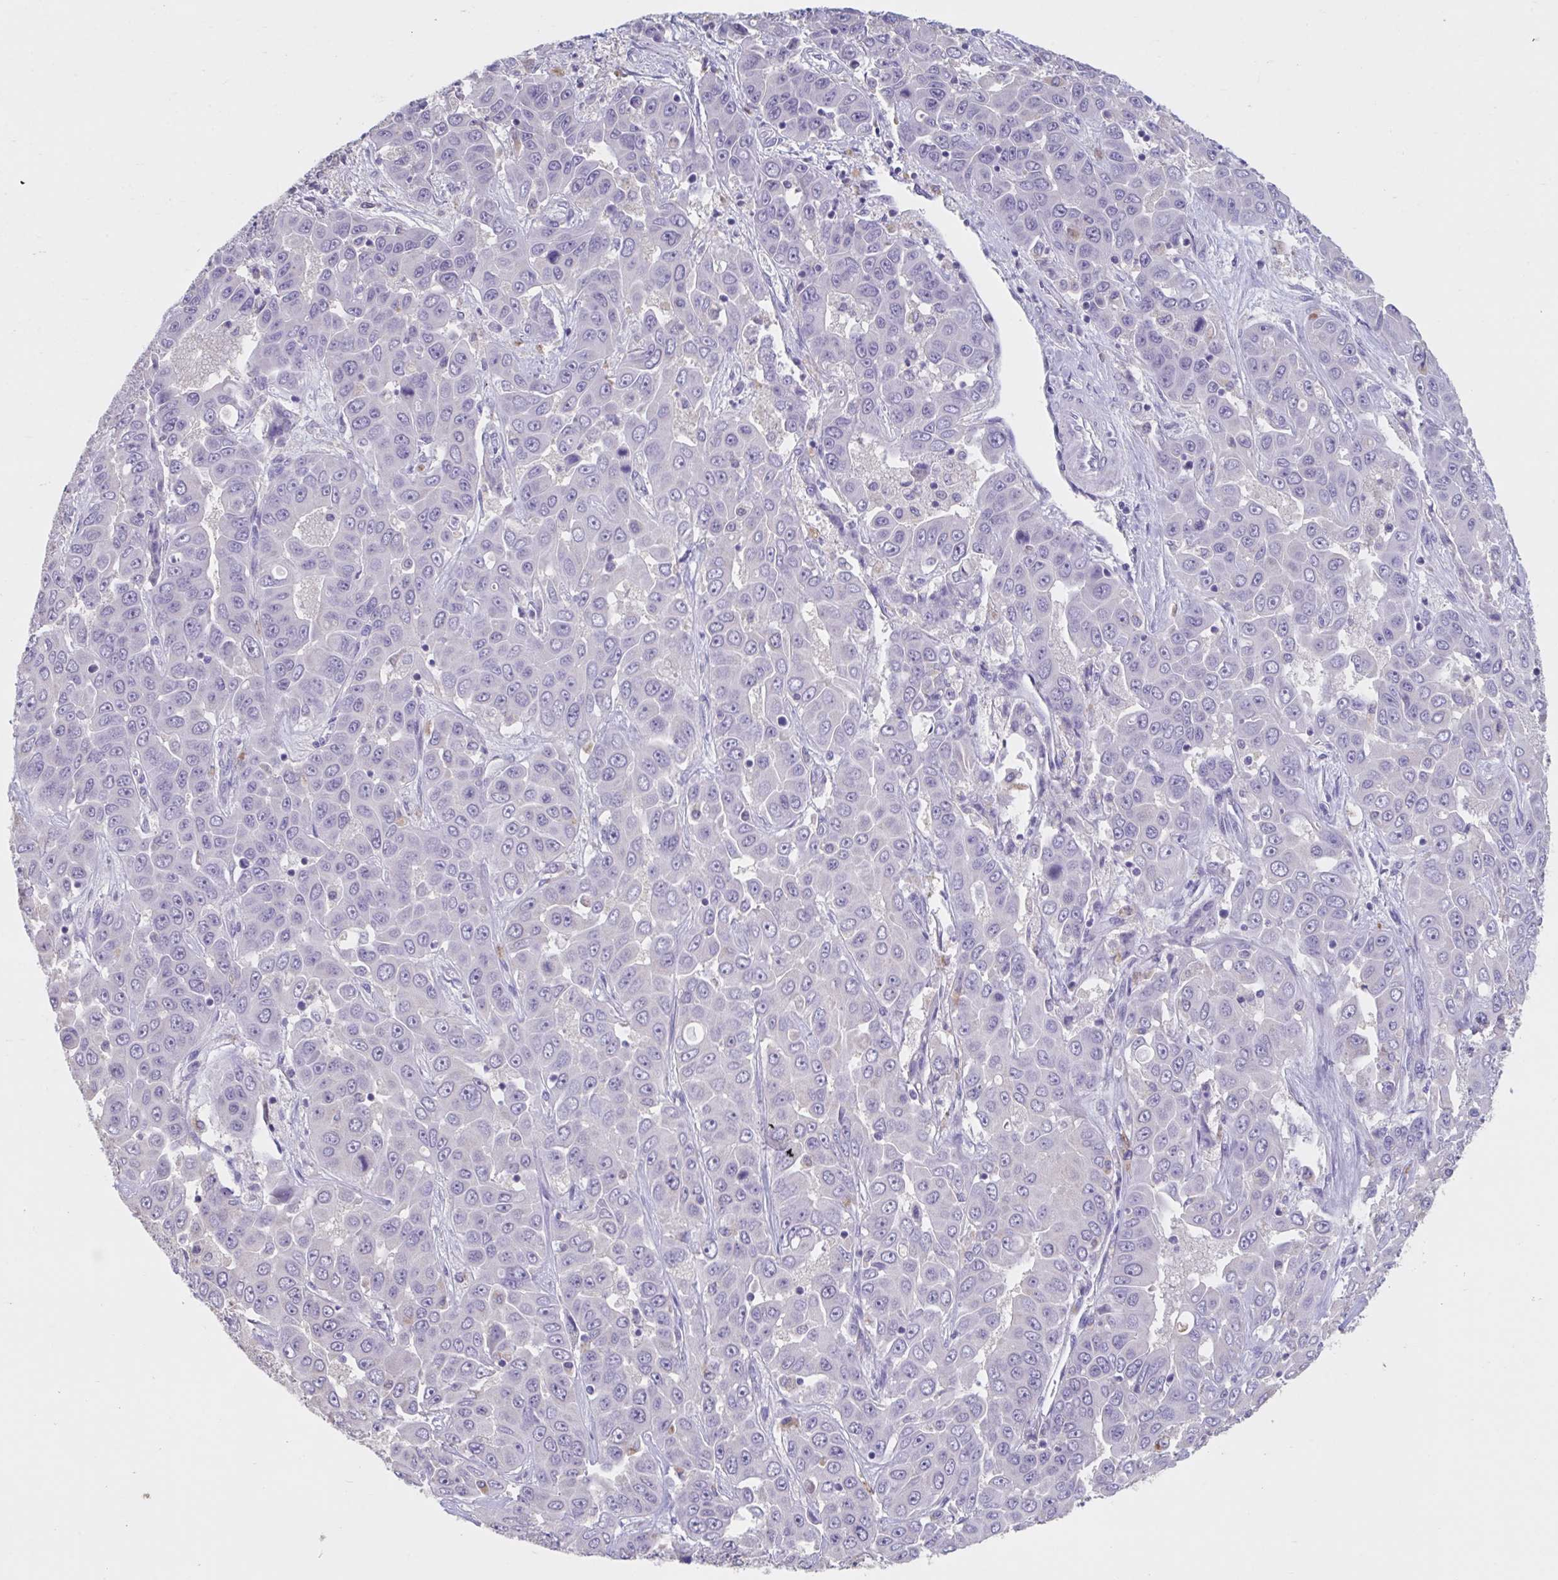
{"staining": {"intensity": "negative", "quantity": "none", "location": "none"}, "tissue": "liver cancer", "cell_type": "Tumor cells", "image_type": "cancer", "snomed": [{"axis": "morphology", "description": "Cholangiocarcinoma"}, {"axis": "topography", "description": "Liver"}], "caption": "This is a micrograph of immunohistochemistry staining of liver cancer, which shows no positivity in tumor cells. Nuclei are stained in blue.", "gene": "GPR162", "patient": {"sex": "female", "age": 52}}